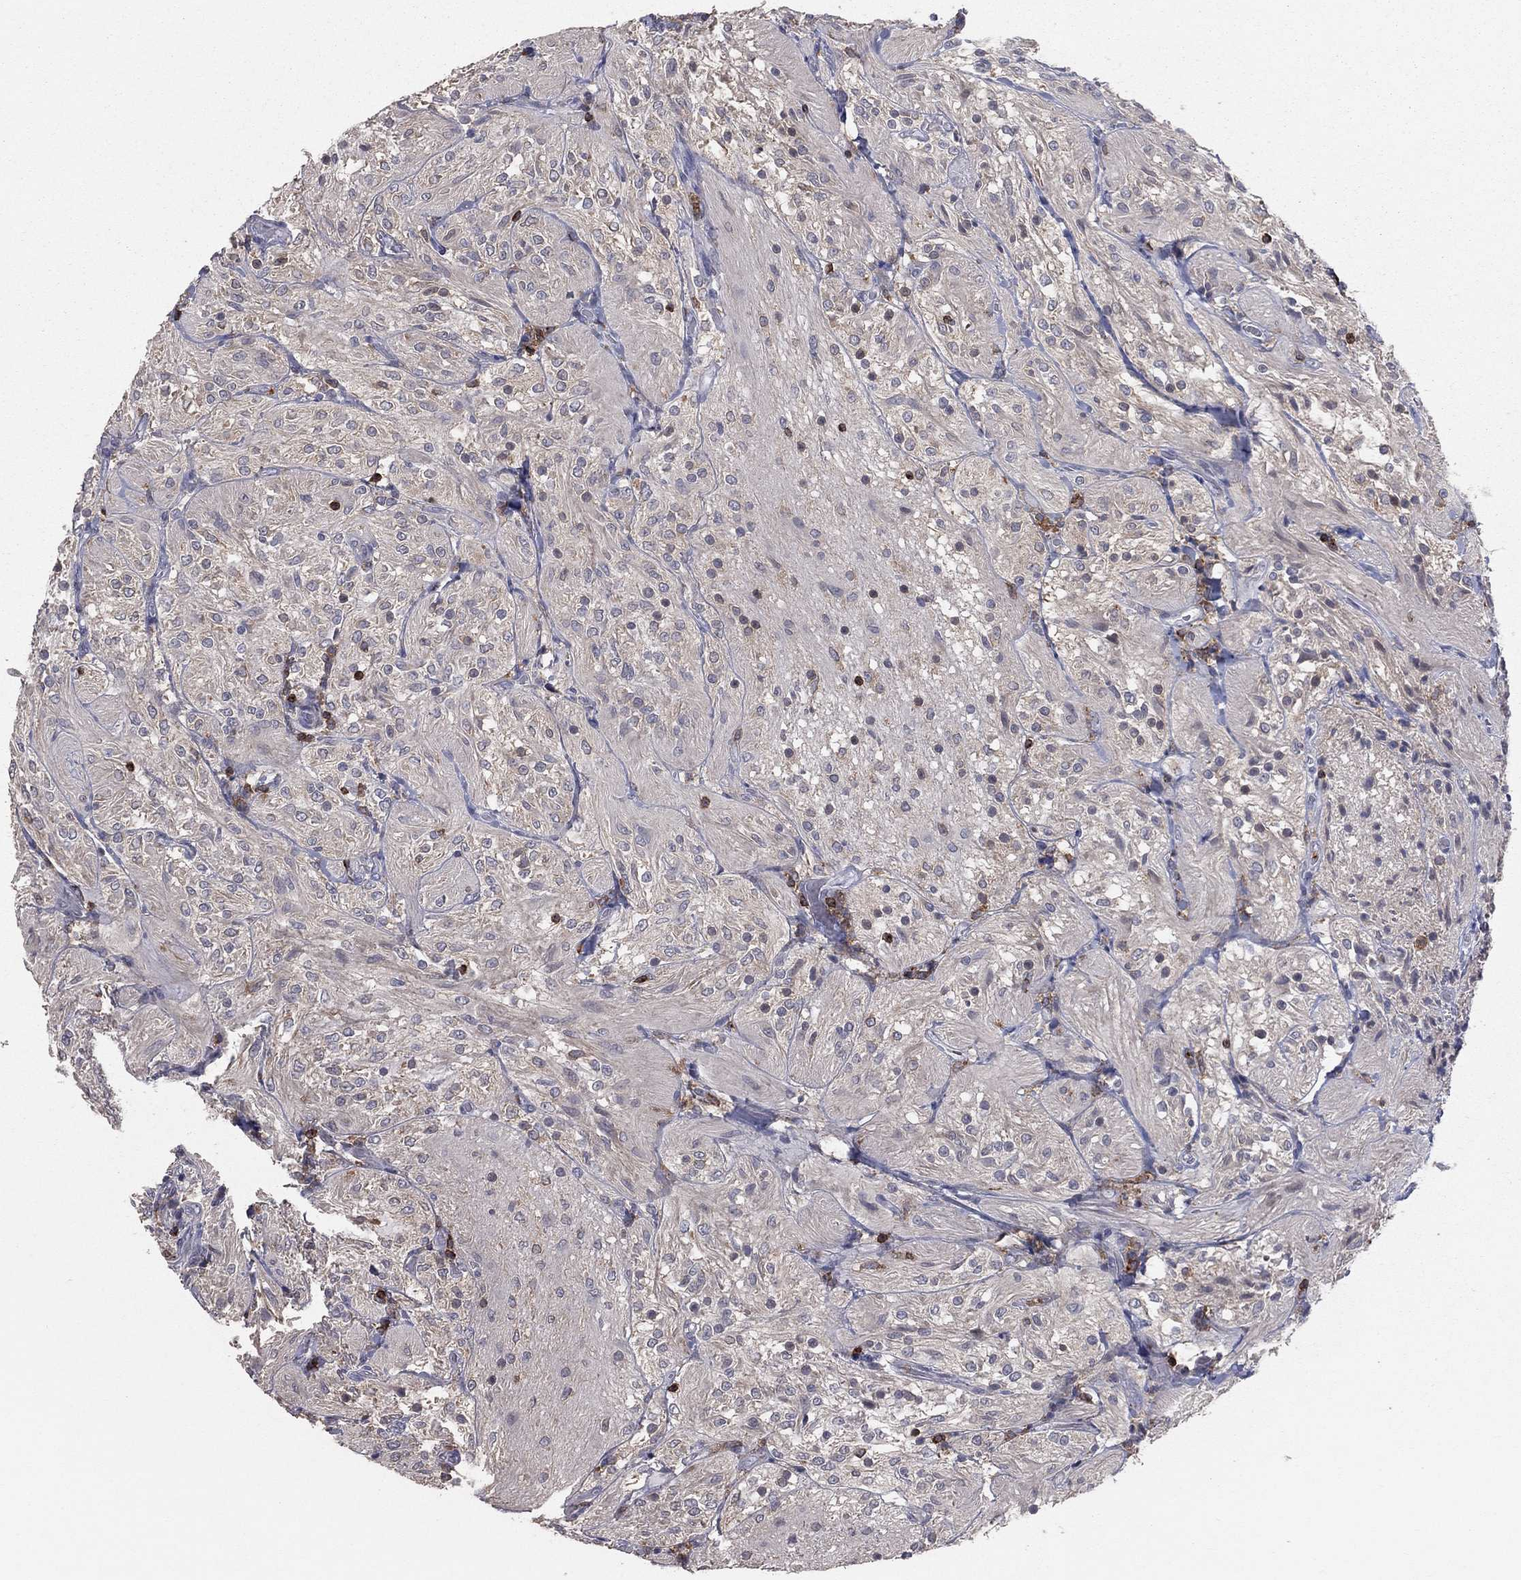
{"staining": {"intensity": "negative", "quantity": "none", "location": "none"}, "tissue": "glioma", "cell_type": "Tumor cells", "image_type": "cancer", "snomed": [{"axis": "morphology", "description": "Glioma, malignant, Low grade"}, {"axis": "topography", "description": "Brain"}], "caption": "An image of glioma stained for a protein shows no brown staining in tumor cells. (Stains: DAB (3,3'-diaminobenzidine) immunohistochemistry with hematoxylin counter stain, Microscopy: brightfield microscopy at high magnification).", "gene": "PSTPIP1", "patient": {"sex": "male", "age": 3}}